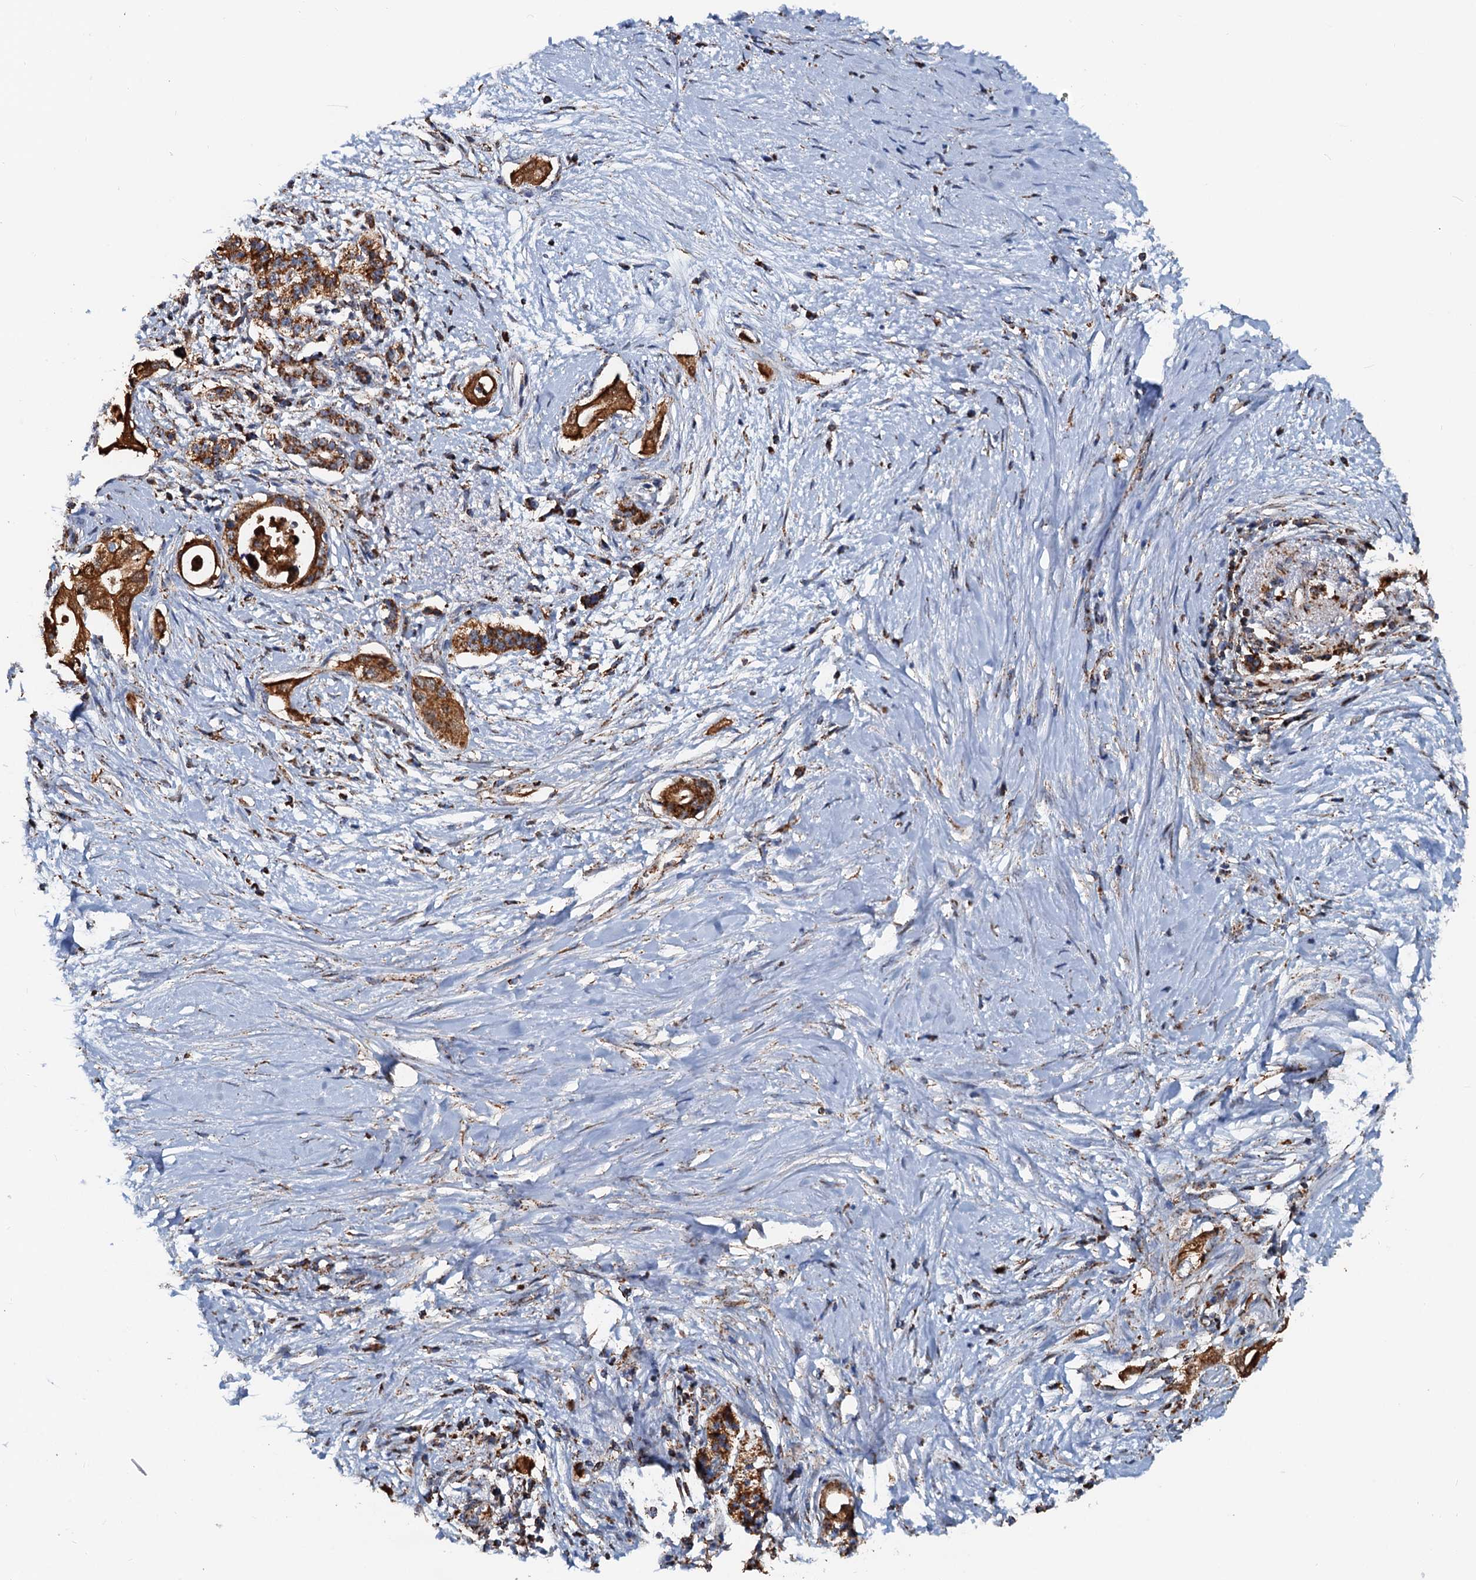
{"staining": {"intensity": "strong", "quantity": ">75%", "location": "cytoplasmic/membranous"}, "tissue": "pancreatic cancer", "cell_type": "Tumor cells", "image_type": "cancer", "snomed": [{"axis": "morphology", "description": "Normal tissue, NOS"}, {"axis": "morphology", "description": "Adenocarcinoma, NOS"}, {"axis": "topography", "description": "Pancreas"}, {"axis": "topography", "description": "Peripheral nerve tissue"}], "caption": "The immunohistochemical stain labels strong cytoplasmic/membranous staining in tumor cells of pancreatic adenocarcinoma tissue.", "gene": "AAGAB", "patient": {"sex": "male", "age": 59}}